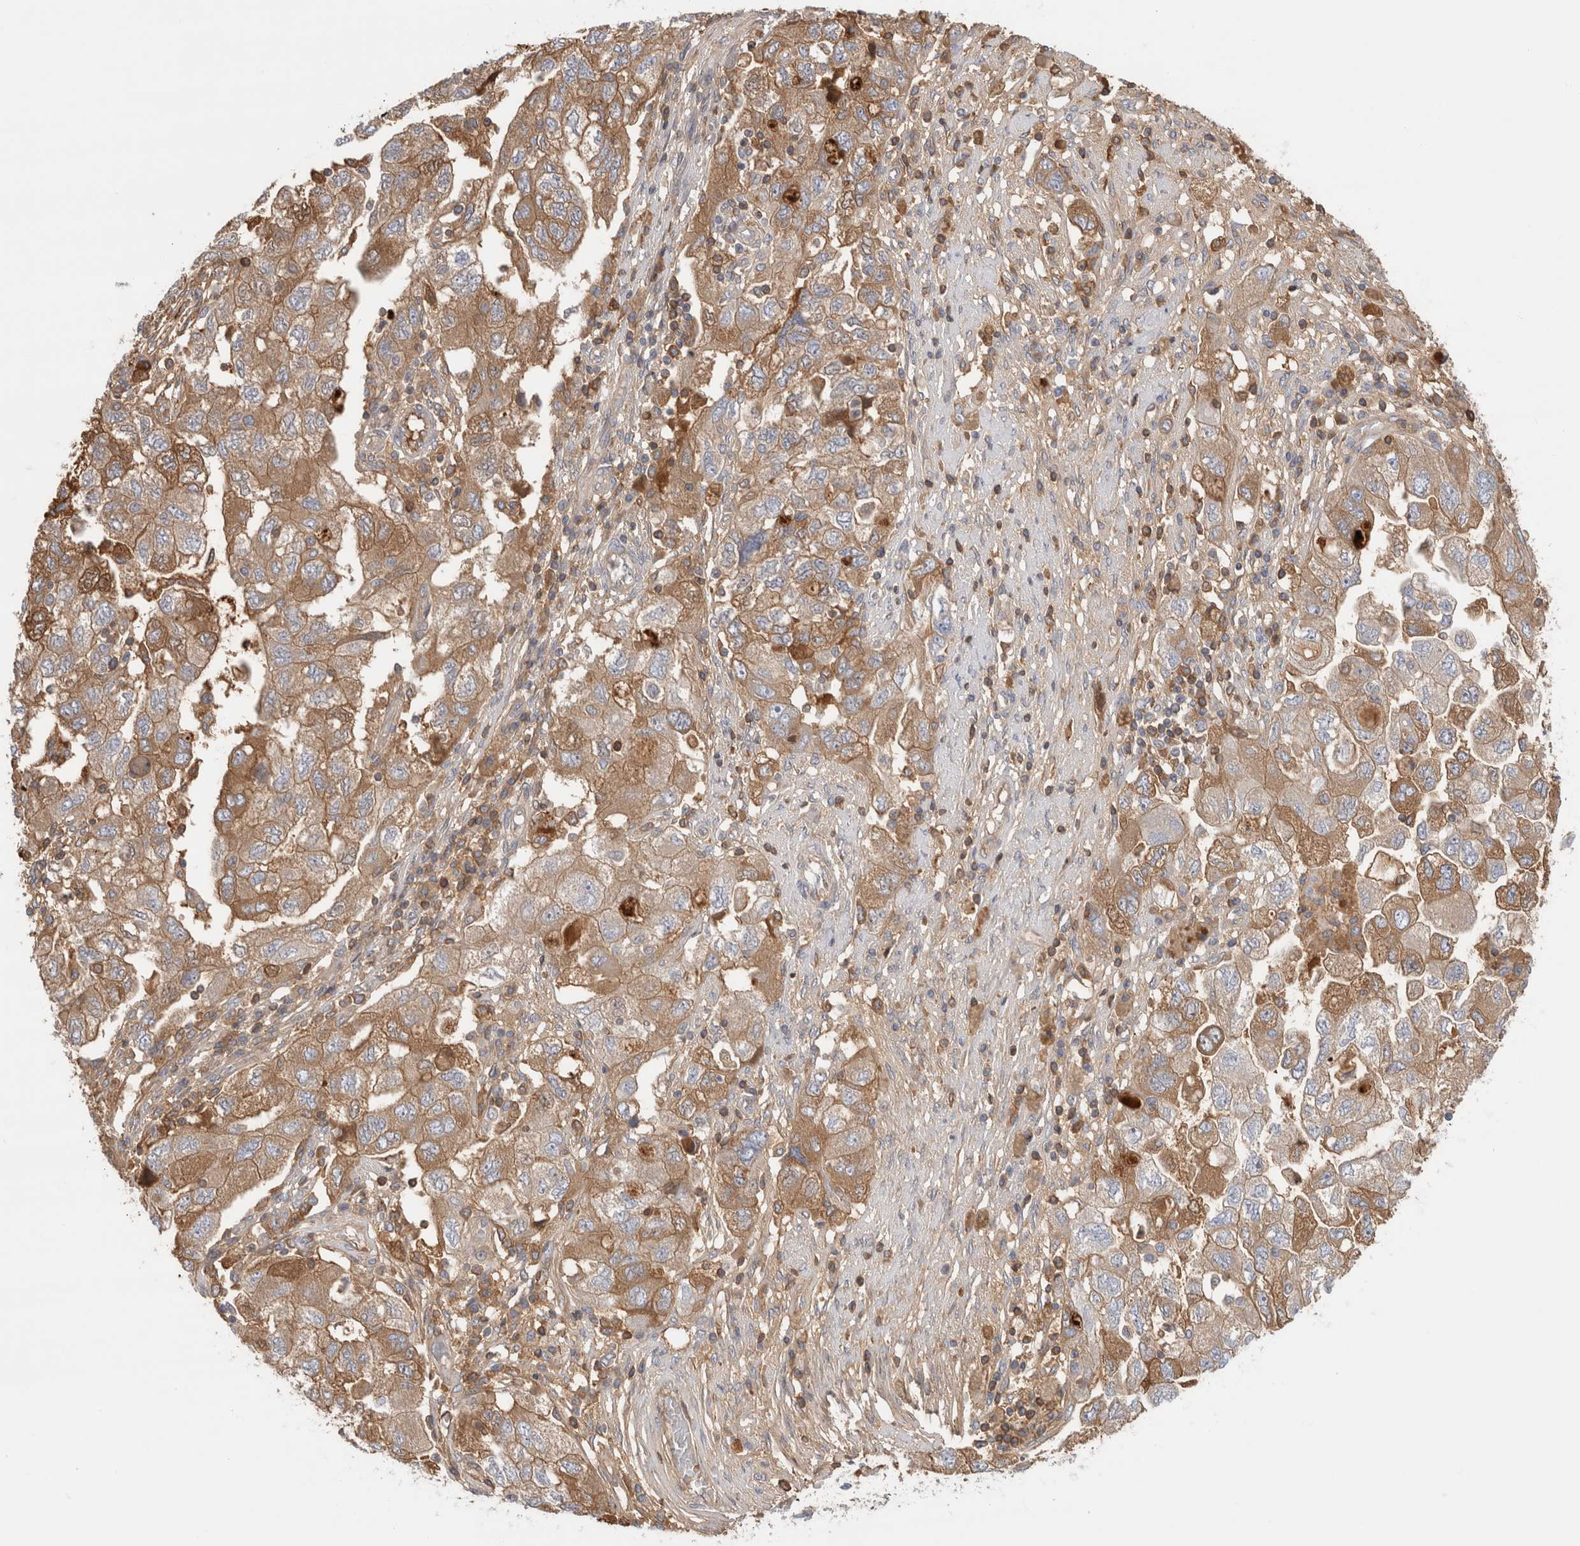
{"staining": {"intensity": "moderate", "quantity": ">75%", "location": "cytoplasmic/membranous"}, "tissue": "ovarian cancer", "cell_type": "Tumor cells", "image_type": "cancer", "snomed": [{"axis": "morphology", "description": "Carcinoma, NOS"}, {"axis": "morphology", "description": "Cystadenocarcinoma, serous, NOS"}, {"axis": "topography", "description": "Ovary"}], "caption": "Ovarian cancer (serous cystadenocarcinoma) tissue reveals moderate cytoplasmic/membranous positivity in about >75% of tumor cells, visualized by immunohistochemistry. The staining was performed using DAB (3,3'-diaminobenzidine) to visualize the protein expression in brown, while the nuclei were stained in blue with hematoxylin (Magnification: 20x).", "gene": "CFI", "patient": {"sex": "female", "age": 69}}